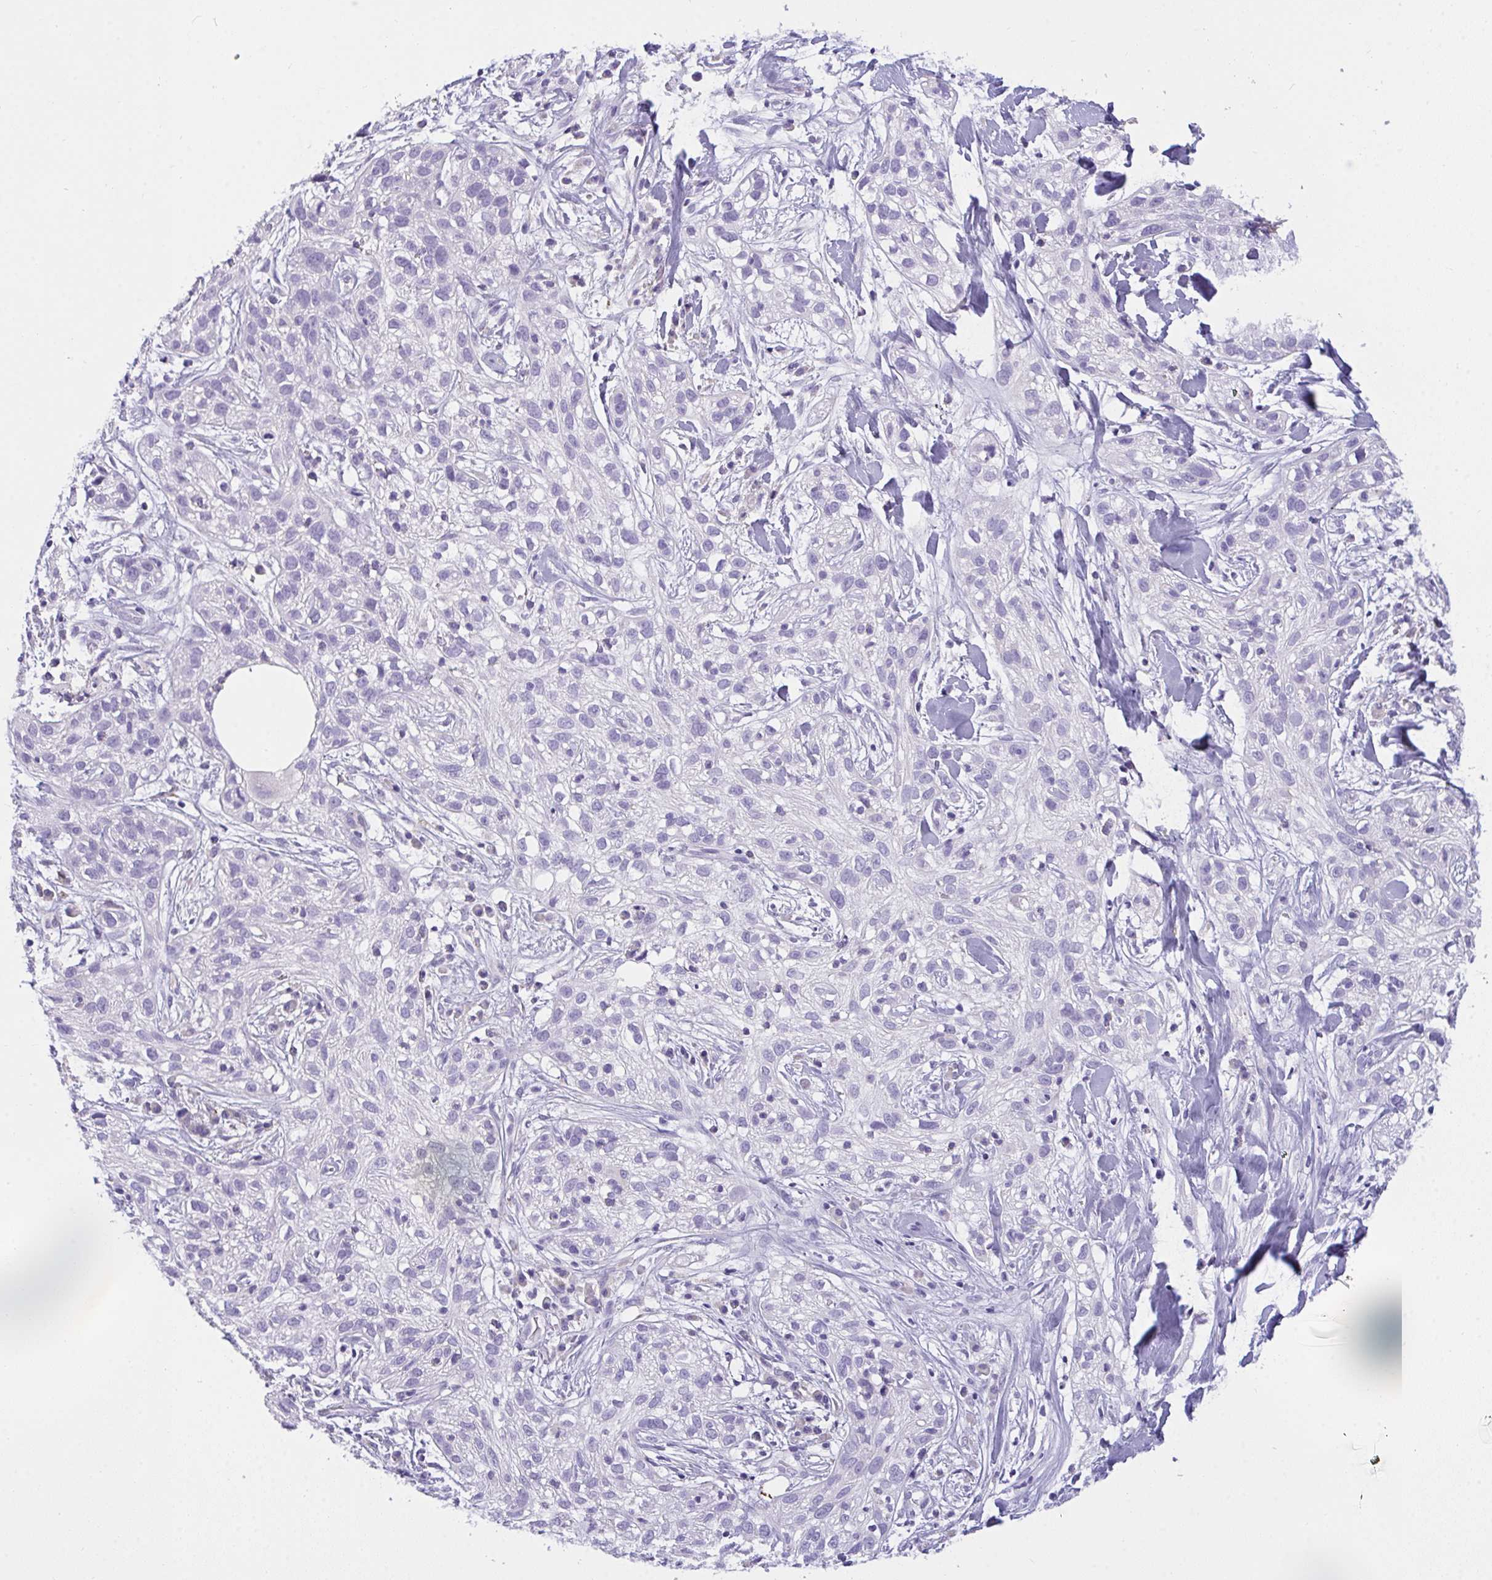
{"staining": {"intensity": "negative", "quantity": "none", "location": "none"}, "tissue": "skin cancer", "cell_type": "Tumor cells", "image_type": "cancer", "snomed": [{"axis": "morphology", "description": "Squamous cell carcinoma, NOS"}, {"axis": "topography", "description": "Skin"}], "caption": "Tumor cells show no significant staining in skin squamous cell carcinoma.", "gene": "SEMA6B", "patient": {"sex": "male", "age": 82}}